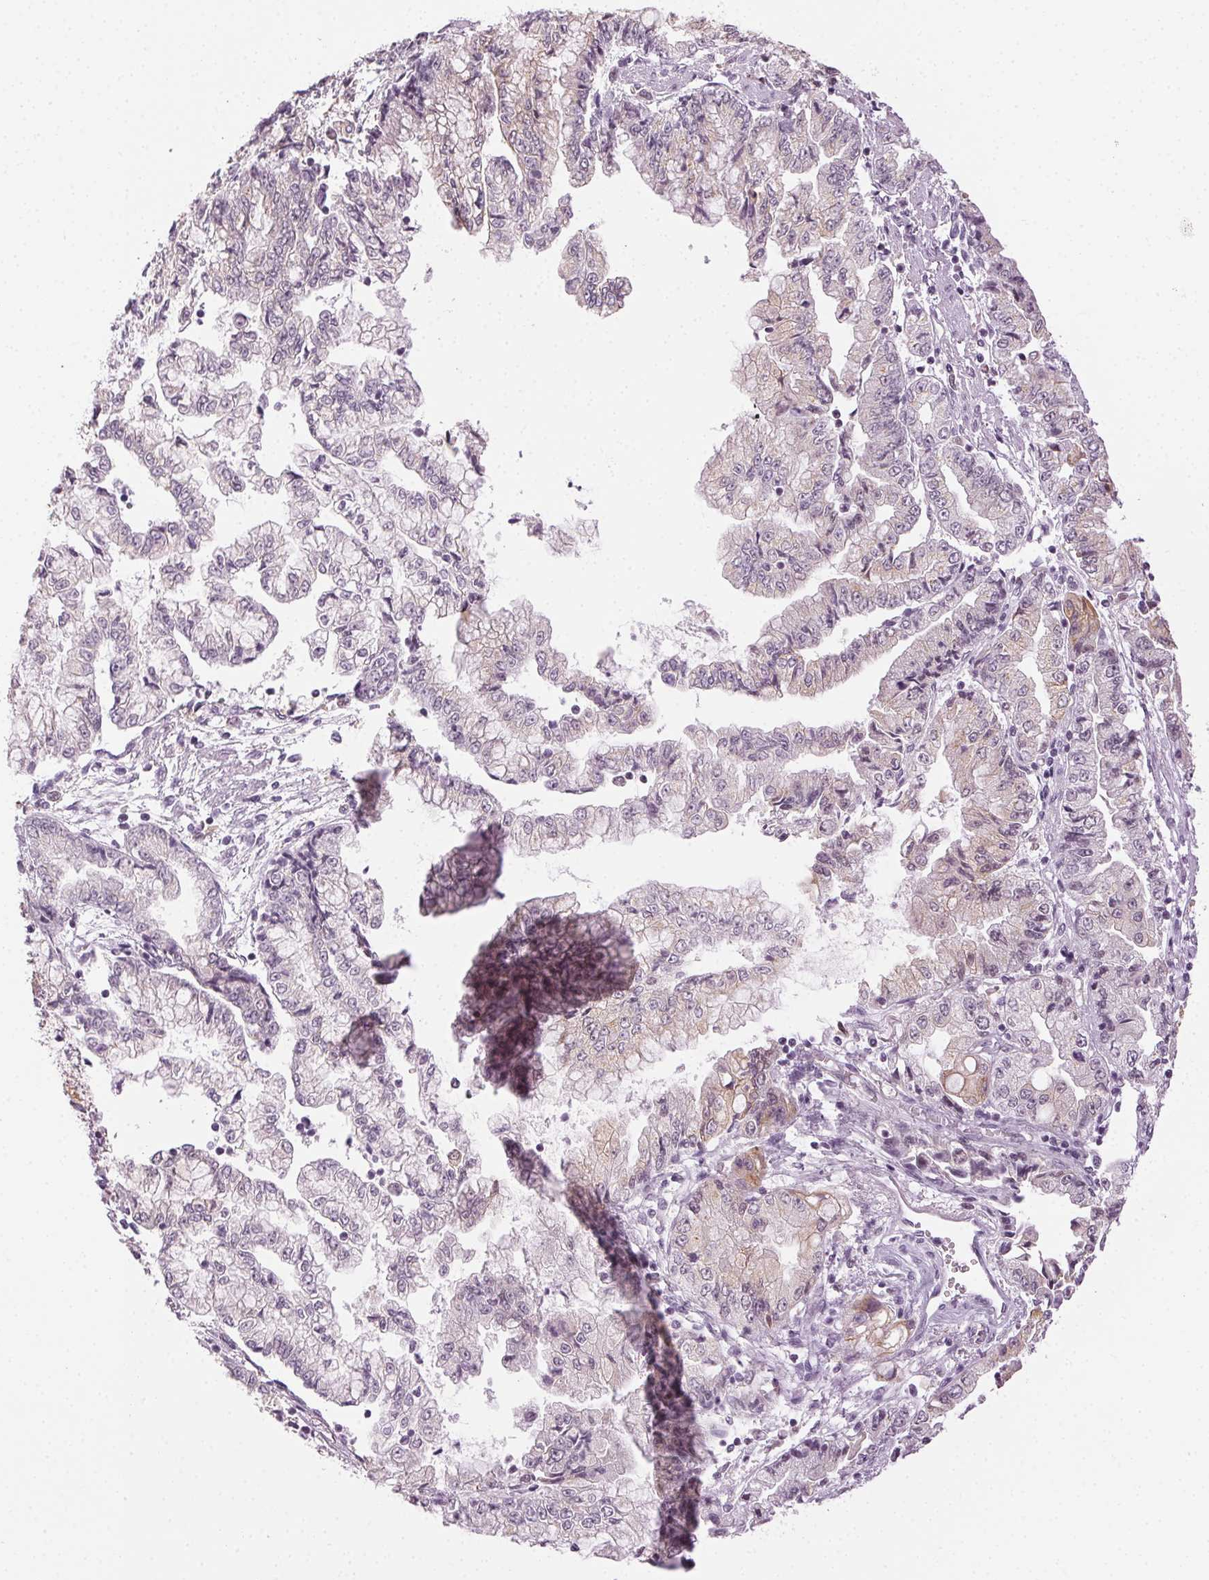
{"staining": {"intensity": "weak", "quantity": "<25%", "location": "cytoplasmic/membranous"}, "tissue": "stomach cancer", "cell_type": "Tumor cells", "image_type": "cancer", "snomed": [{"axis": "morphology", "description": "Adenocarcinoma, NOS"}, {"axis": "topography", "description": "Stomach, upper"}], "caption": "Tumor cells show no significant protein expression in stomach cancer (adenocarcinoma).", "gene": "AIF1L", "patient": {"sex": "female", "age": 74}}